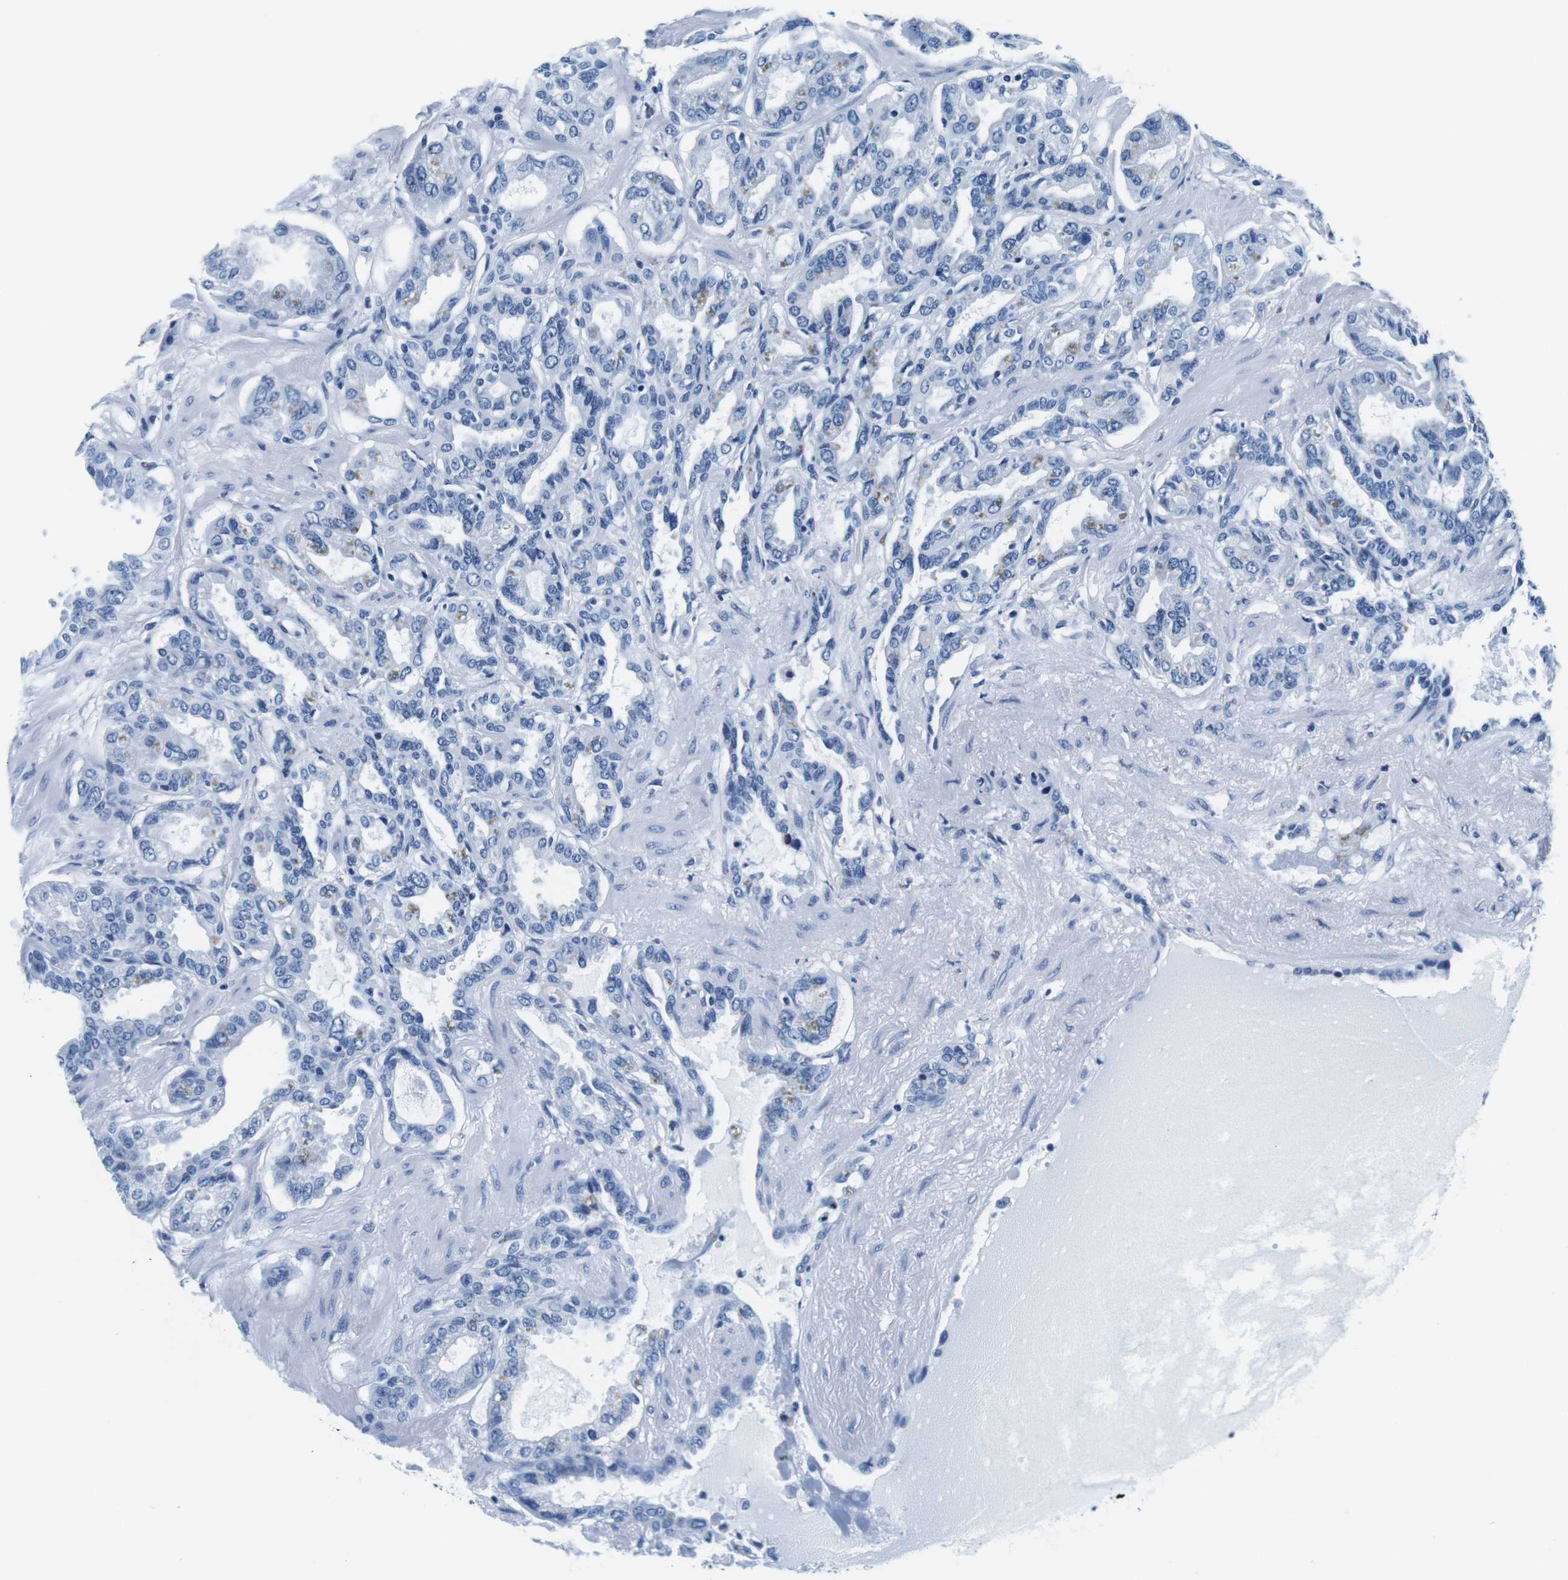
{"staining": {"intensity": "weak", "quantity": "<25%", "location": "cytoplasmic/membranous"}, "tissue": "seminal vesicle", "cell_type": "Glandular cells", "image_type": "normal", "snomed": [{"axis": "morphology", "description": "Normal tissue, NOS"}, {"axis": "topography", "description": "Seminal veicle"}], "caption": "DAB immunohistochemical staining of benign seminal vesicle displays no significant staining in glandular cells. (Immunohistochemistry, brightfield microscopy, high magnification).", "gene": "ELANE", "patient": {"sex": "male", "age": 61}}